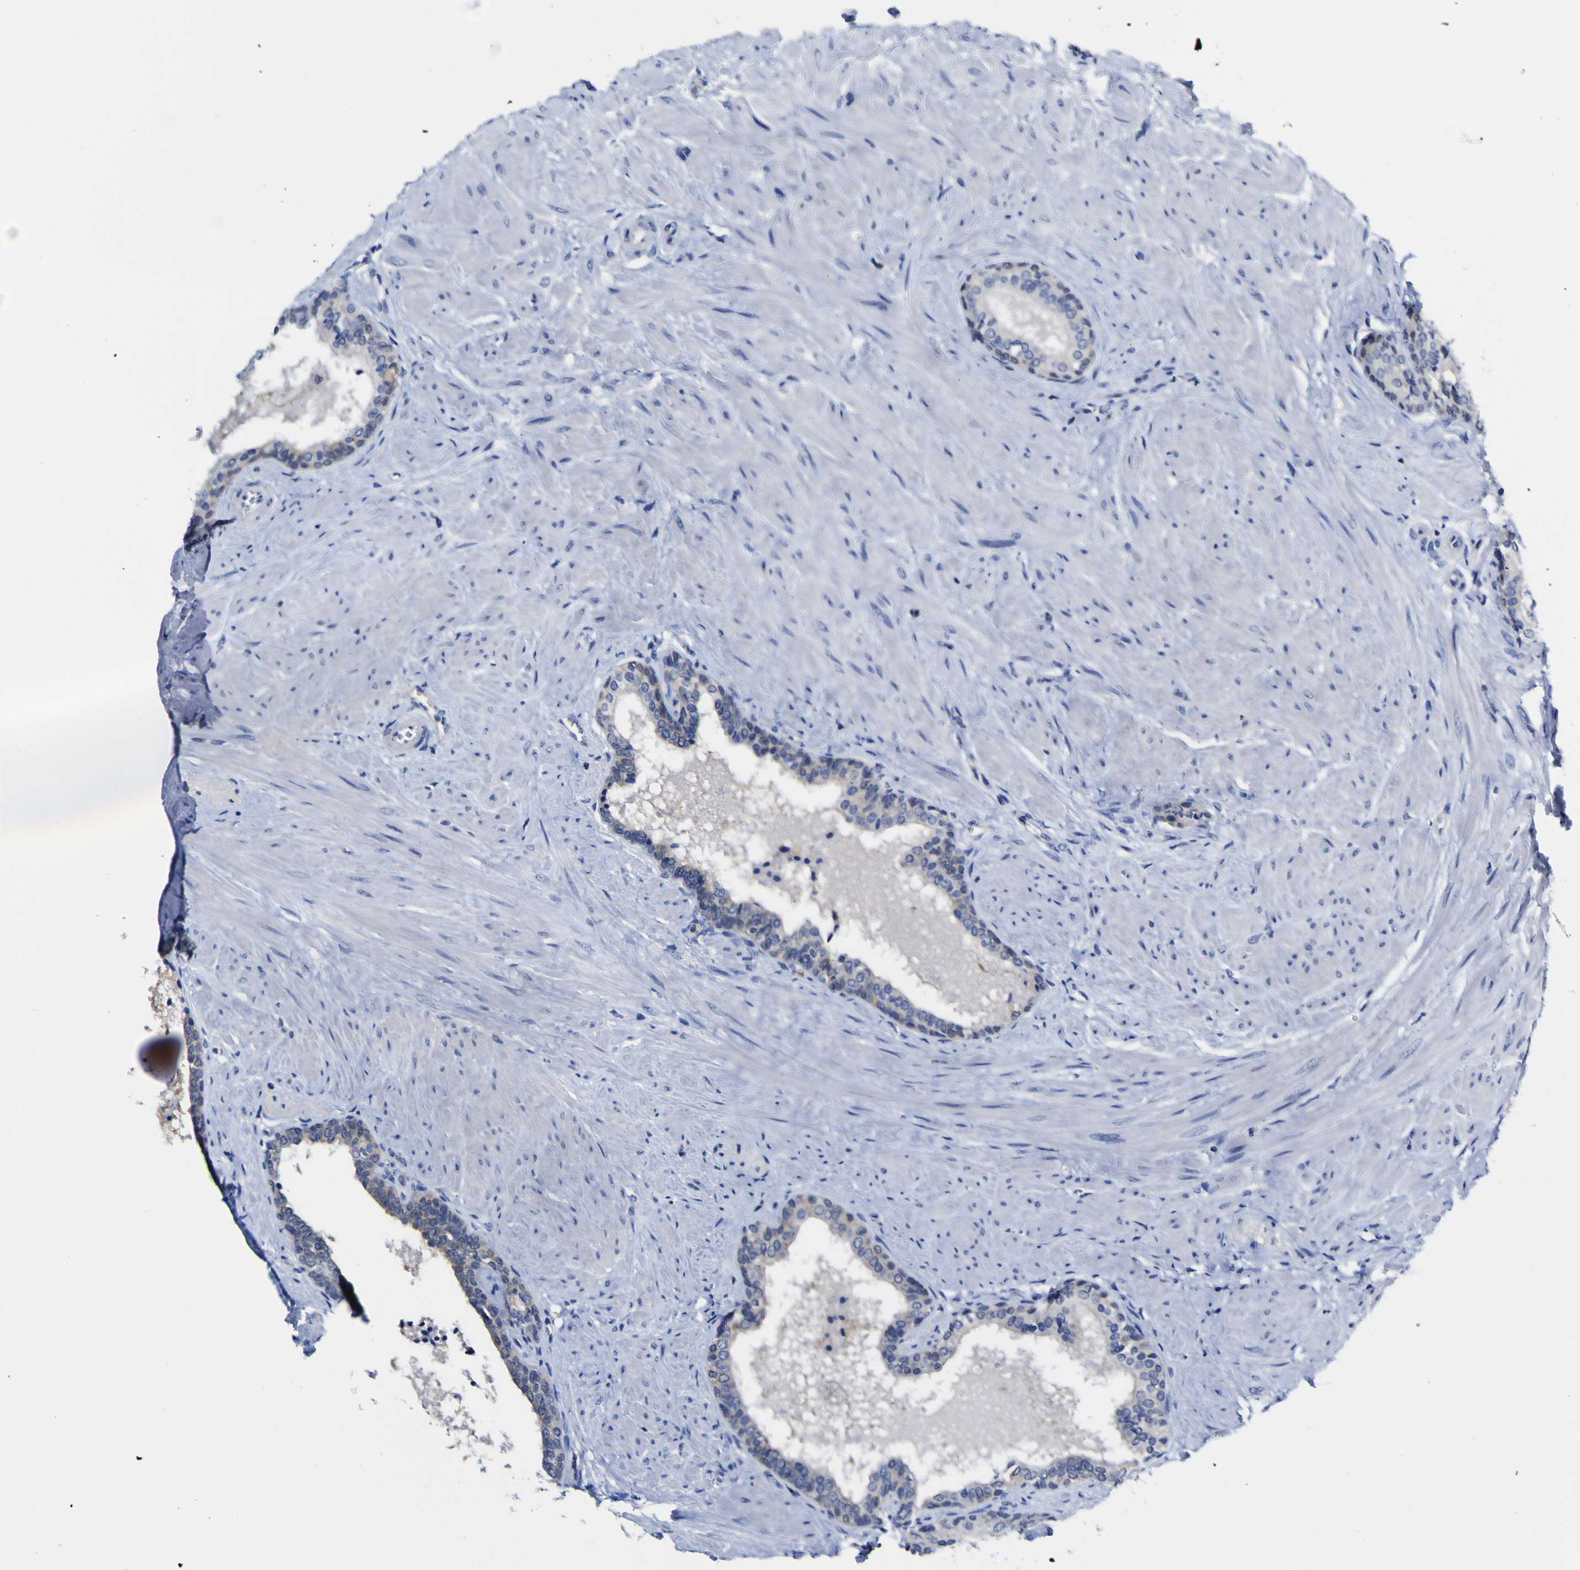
{"staining": {"intensity": "moderate", "quantity": "<25%", "location": "cytoplasmic/membranous"}, "tissue": "prostate cancer", "cell_type": "Tumor cells", "image_type": "cancer", "snomed": [{"axis": "morphology", "description": "Adenocarcinoma, Low grade"}, {"axis": "topography", "description": "Prostate"}], "caption": "IHC micrograph of neoplastic tissue: prostate adenocarcinoma (low-grade) stained using IHC displays low levels of moderate protein expression localized specifically in the cytoplasmic/membranous of tumor cells, appearing as a cytoplasmic/membranous brown color.", "gene": "CASP6", "patient": {"sex": "male", "age": 60}}